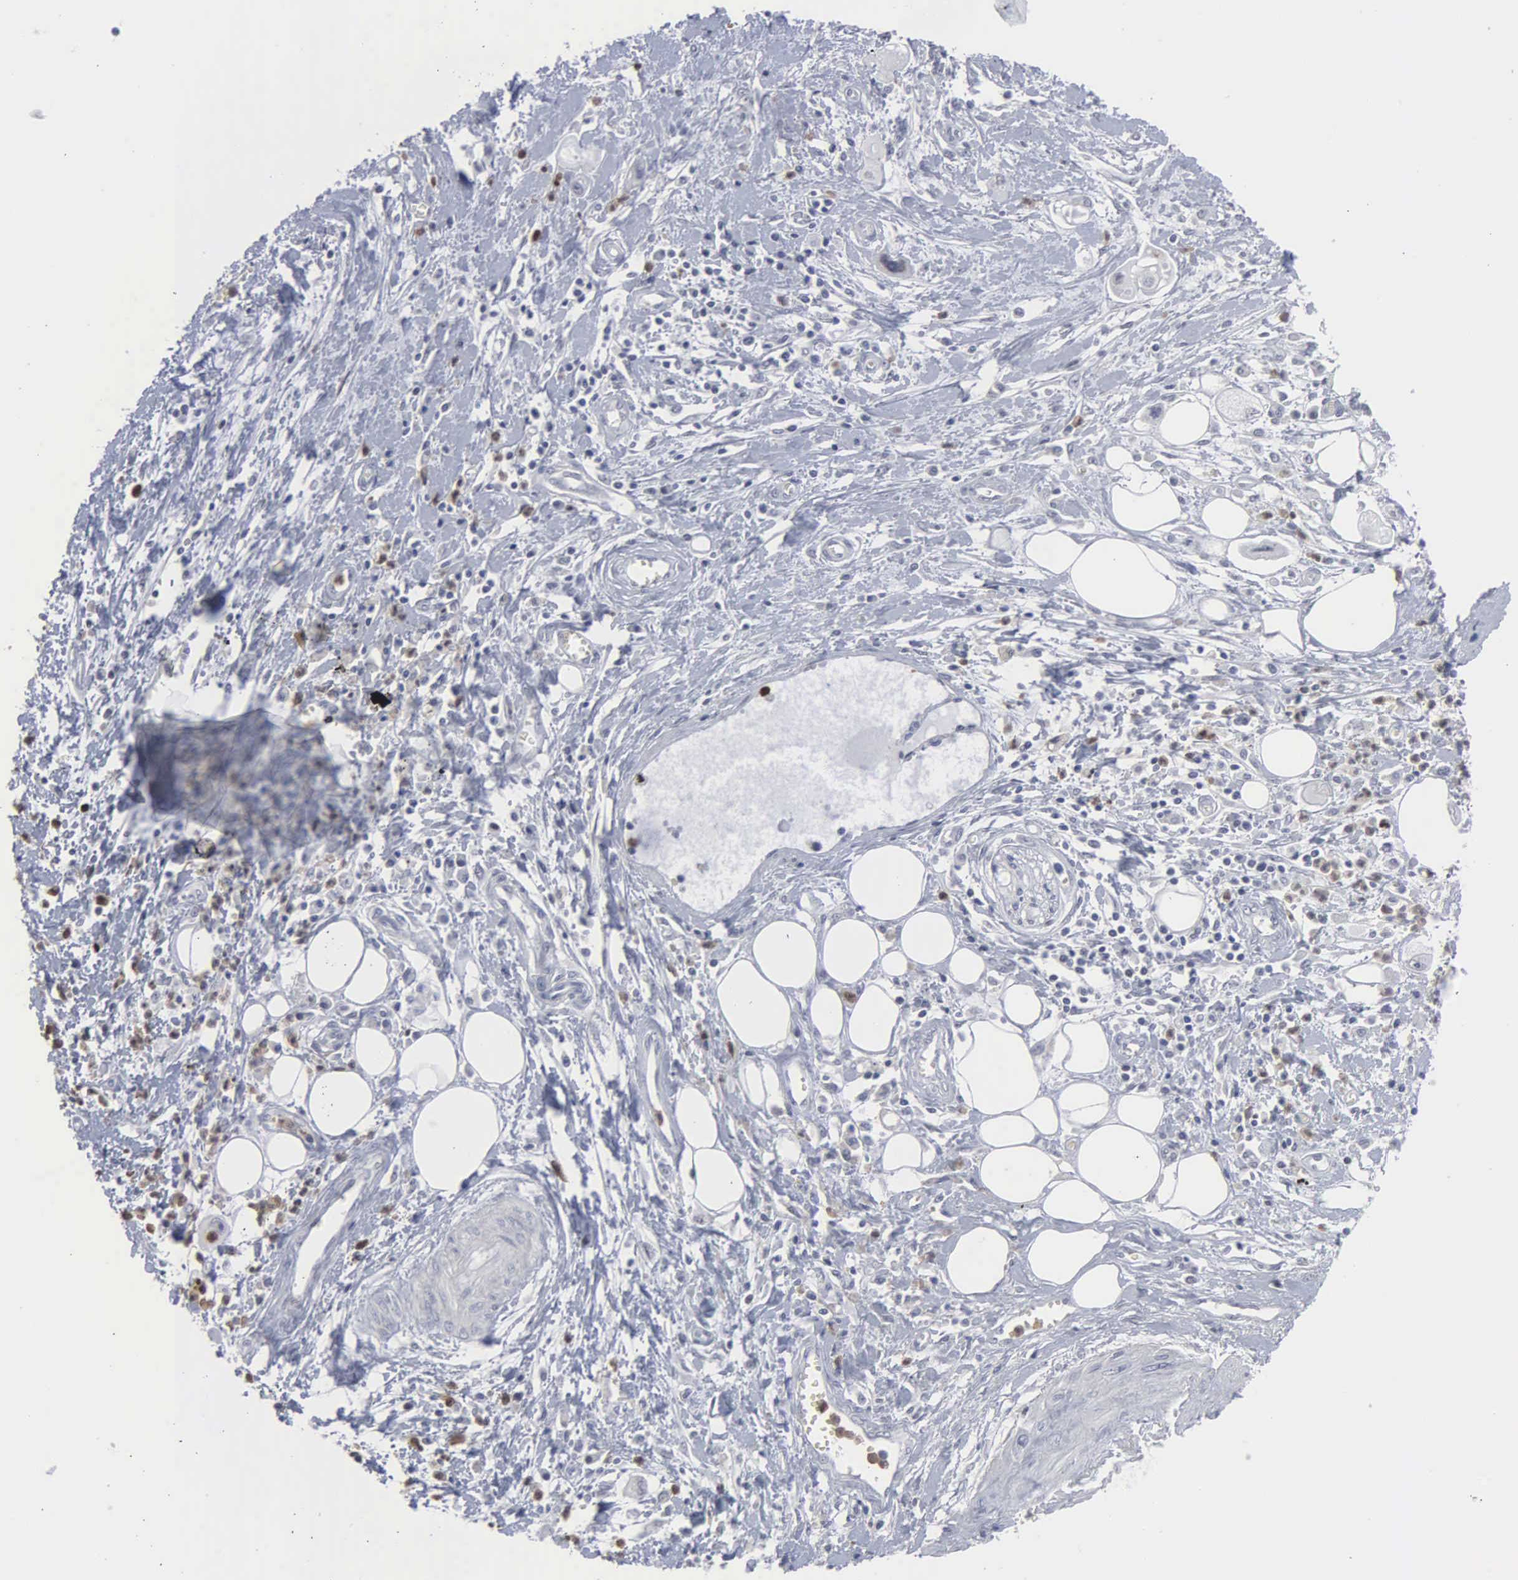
{"staining": {"intensity": "negative", "quantity": "none", "location": "none"}, "tissue": "pancreatic cancer", "cell_type": "Tumor cells", "image_type": "cancer", "snomed": [{"axis": "morphology", "description": "Adenocarcinoma, NOS"}, {"axis": "topography", "description": "Pancreas"}], "caption": "Adenocarcinoma (pancreatic) was stained to show a protein in brown. There is no significant staining in tumor cells.", "gene": "SPIN3", "patient": {"sex": "female", "age": 70}}